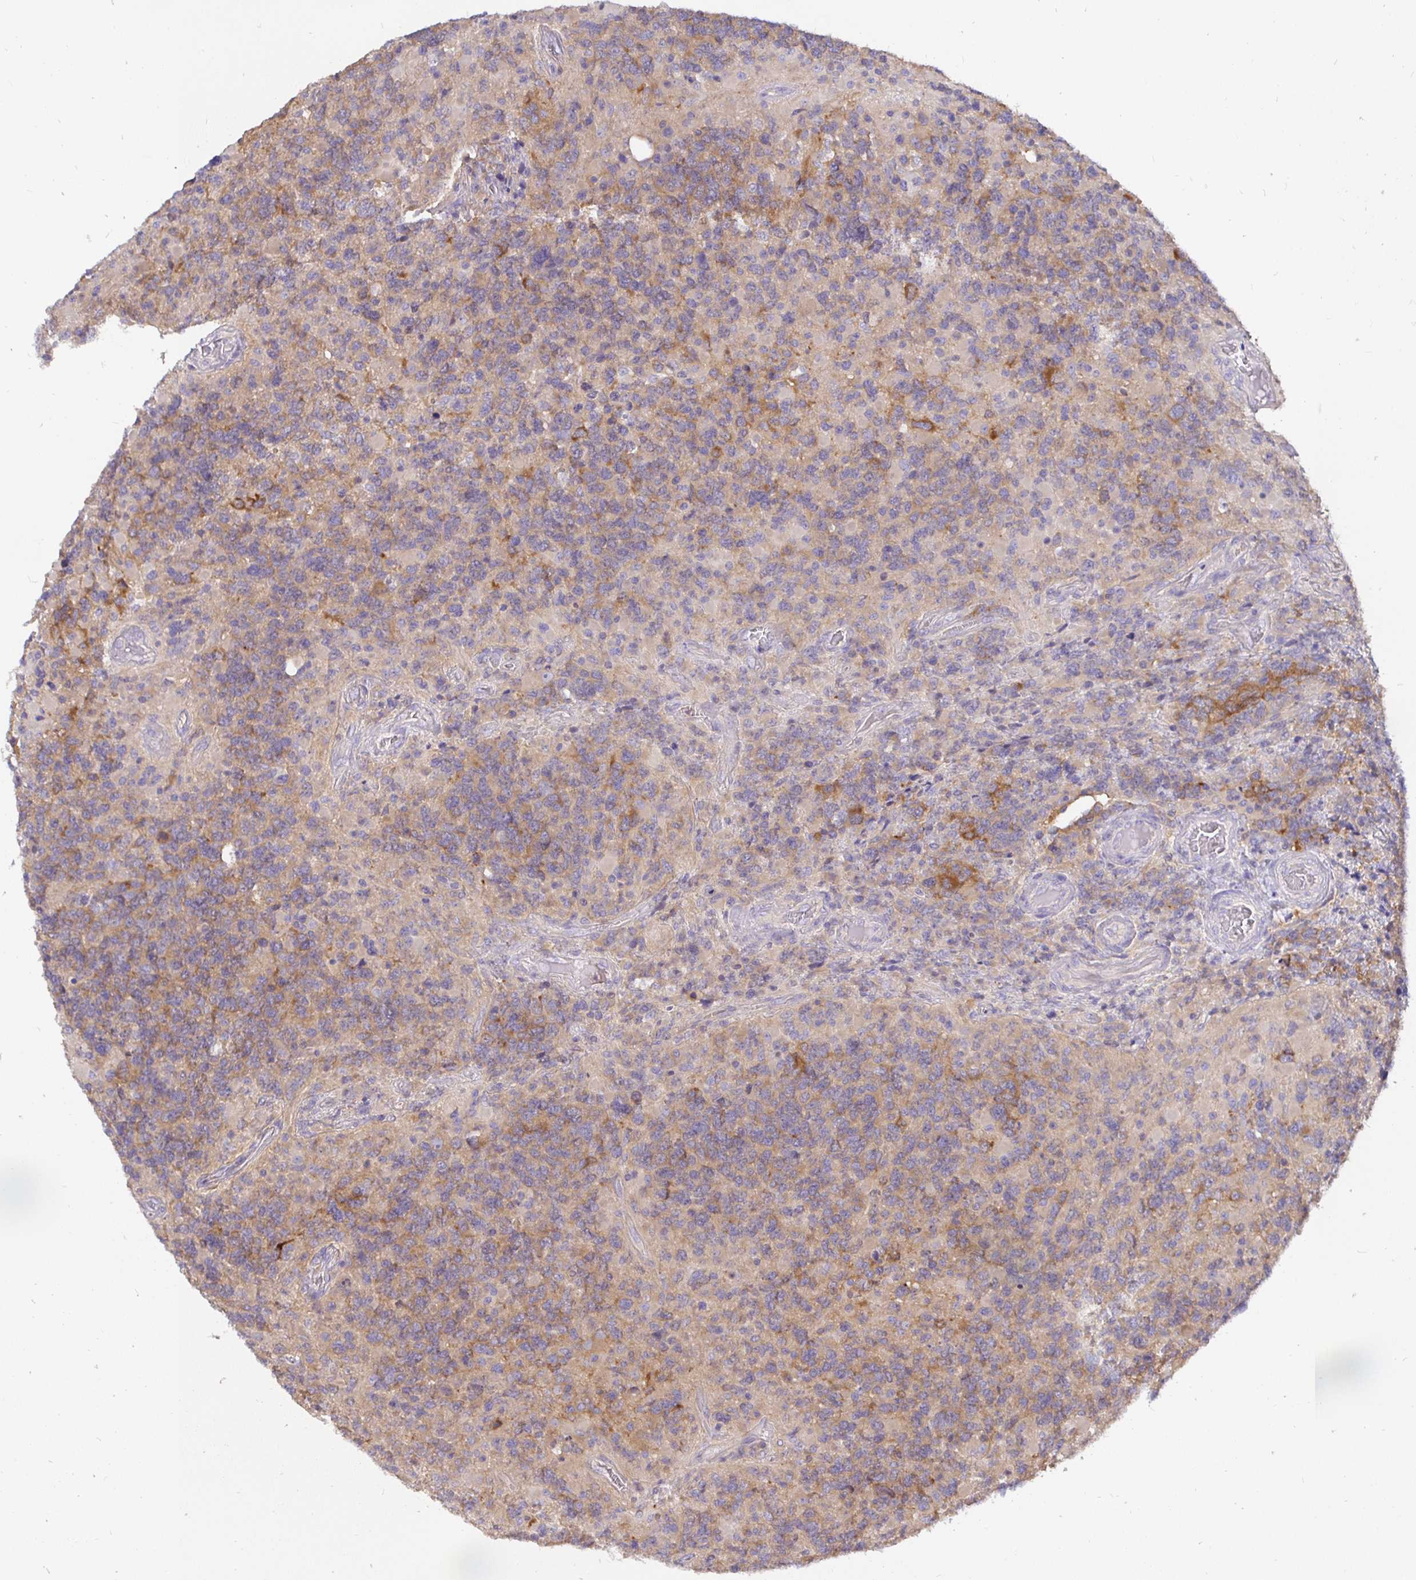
{"staining": {"intensity": "weak", "quantity": "<25%", "location": "cytoplasmic/membranous"}, "tissue": "glioma", "cell_type": "Tumor cells", "image_type": "cancer", "snomed": [{"axis": "morphology", "description": "Glioma, malignant, High grade"}, {"axis": "topography", "description": "Brain"}], "caption": "DAB immunohistochemical staining of glioma exhibits no significant positivity in tumor cells.", "gene": "KIF21A", "patient": {"sex": "female", "age": 40}}